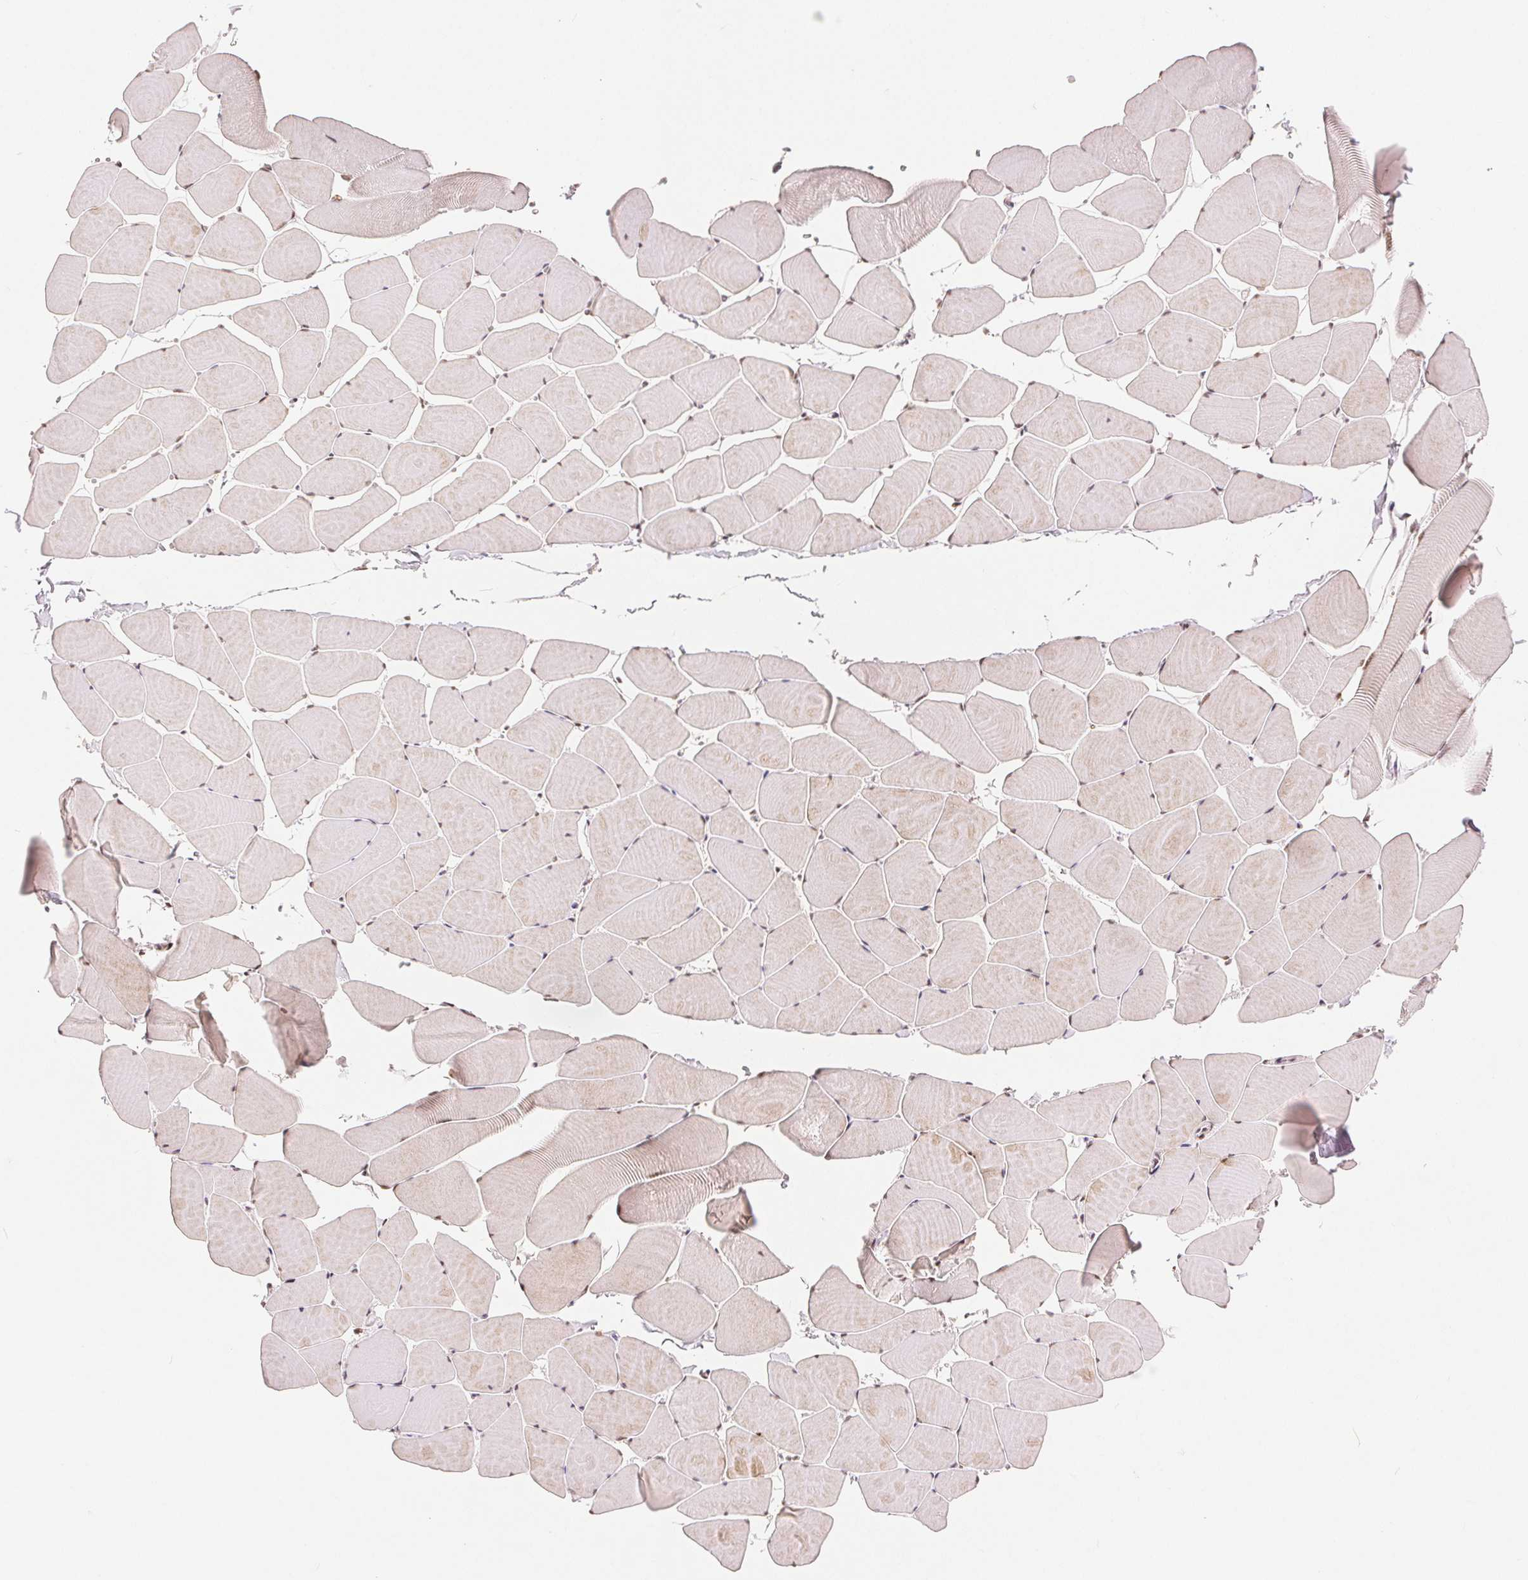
{"staining": {"intensity": "moderate", "quantity": ">75%", "location": "nuclear"}, "tissue": "skeletal muscle", "cell_type": "Myocytes", "image_type": "normal", "snomed": [{"axis": "morphology", "description": "Normal tissue, NOS"}, {"axis": "topography", "description": "Skeletal muscle"}], "caption": "The image demonstrates immunohistochemical staining of normal skeletal muscle. There is moderate nuclear positivity is appreciated in about >75% of myocytes. (DAB = brown stain, brightfield microscopy at high magnification).", "gene": "ZNF703", "patient": {"sex": "male", "age": 25}}